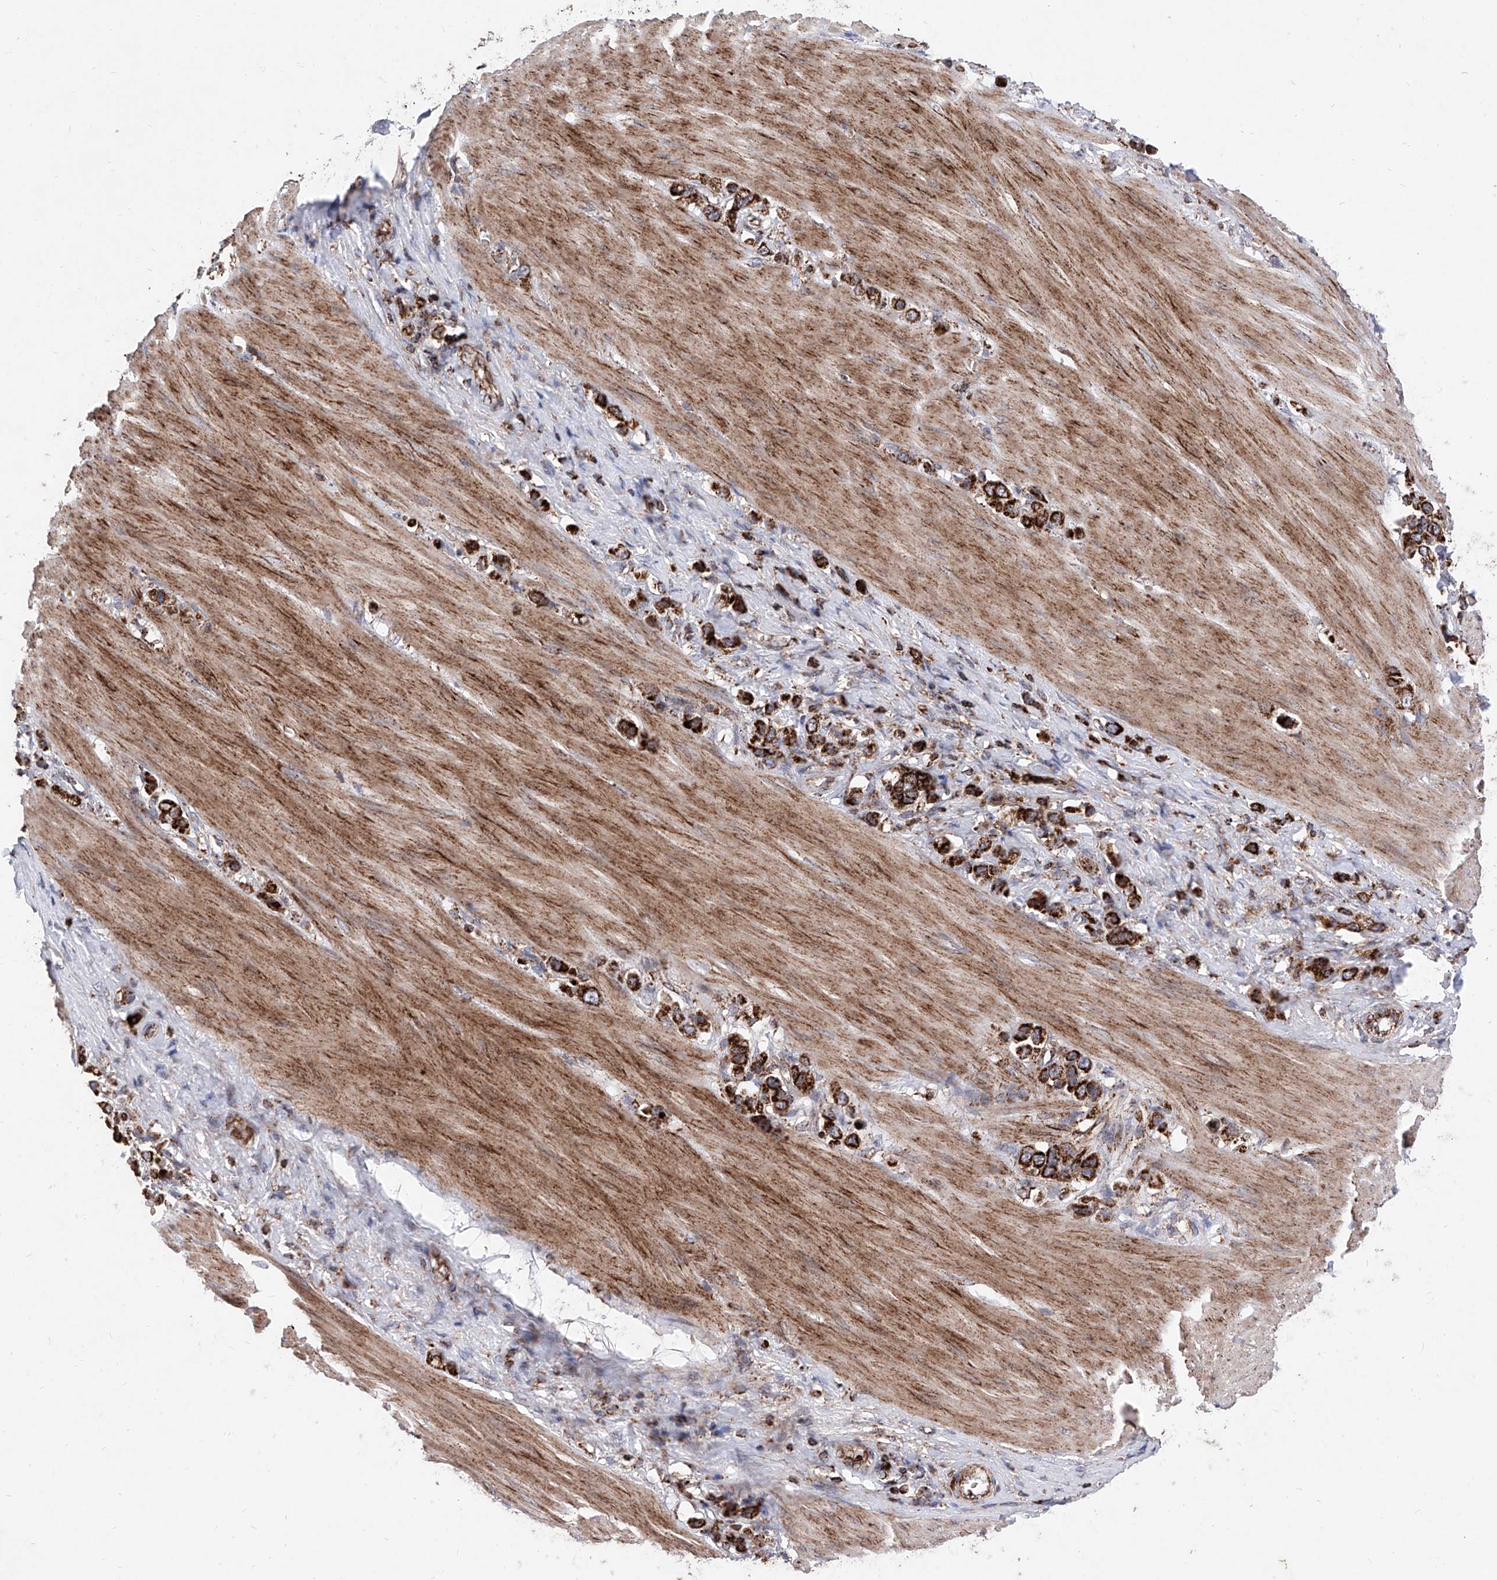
{"staining": {"intensity": "strong", "quantity": ">75%", "location": "cytoplasmic/membranous"}, "tissue": "stomach cancer", "cell_type": "Tumor cells", "image_type": "cancer", "snomed": [{"axis": "morphology", "description": "Adenocarcinoma, NOS"}, {"axis": "topography", "description": "Stomach"}], "caption": "Immunohistochemical staining of stomach cancer (adenocarcinoma) shows high levels of strong cytoplasmic/membranous positivity in about >75% of tumor cells.", "gene": "SEMA6A", "patient": {"sex": "female", "age": 65}}